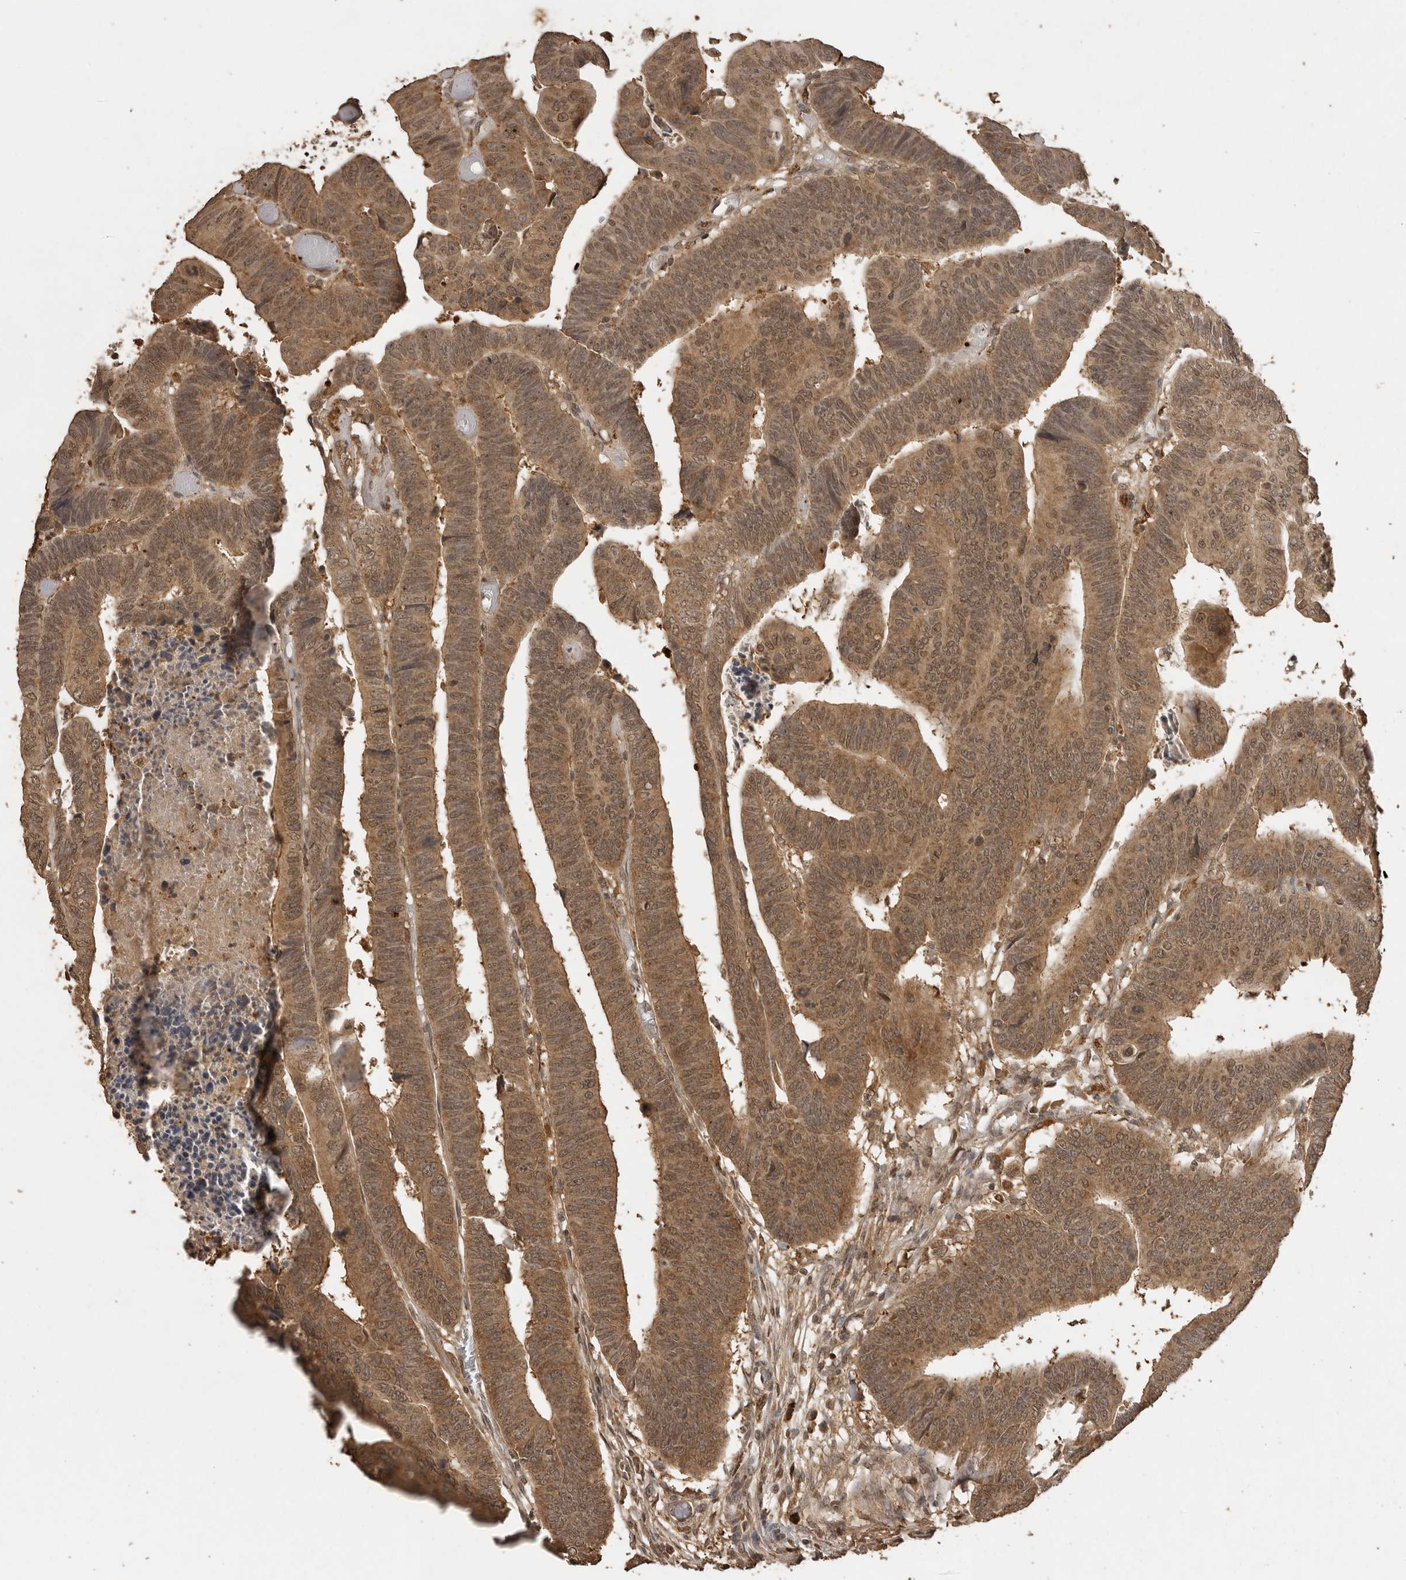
{"staining": {"intensity": "moderate", "quantity": ">75%", "location": "cytoplasmic/membranous,nuclear"}, "tissue": "colorectal cancer", "cell_type": "Tumor cells", "image_type": "cancer", "snomed": [{"axis": "morphology", "description": "Adenocarcinoma, NOS"}, {"axis": "topography", "description": "Rectum"}], "caption": "Immunohistochemical staining of human colorectal adenocarcinoma reveals medium levels of moderate cytoplasmic/membranous and nuclear protein staining in approximately >75% of tumor cells. The protein of interest is shown in brown color, while the nuclei are stained blue.", "gene": "CTF1", "patient": {"sex": "female", "age": 65}}